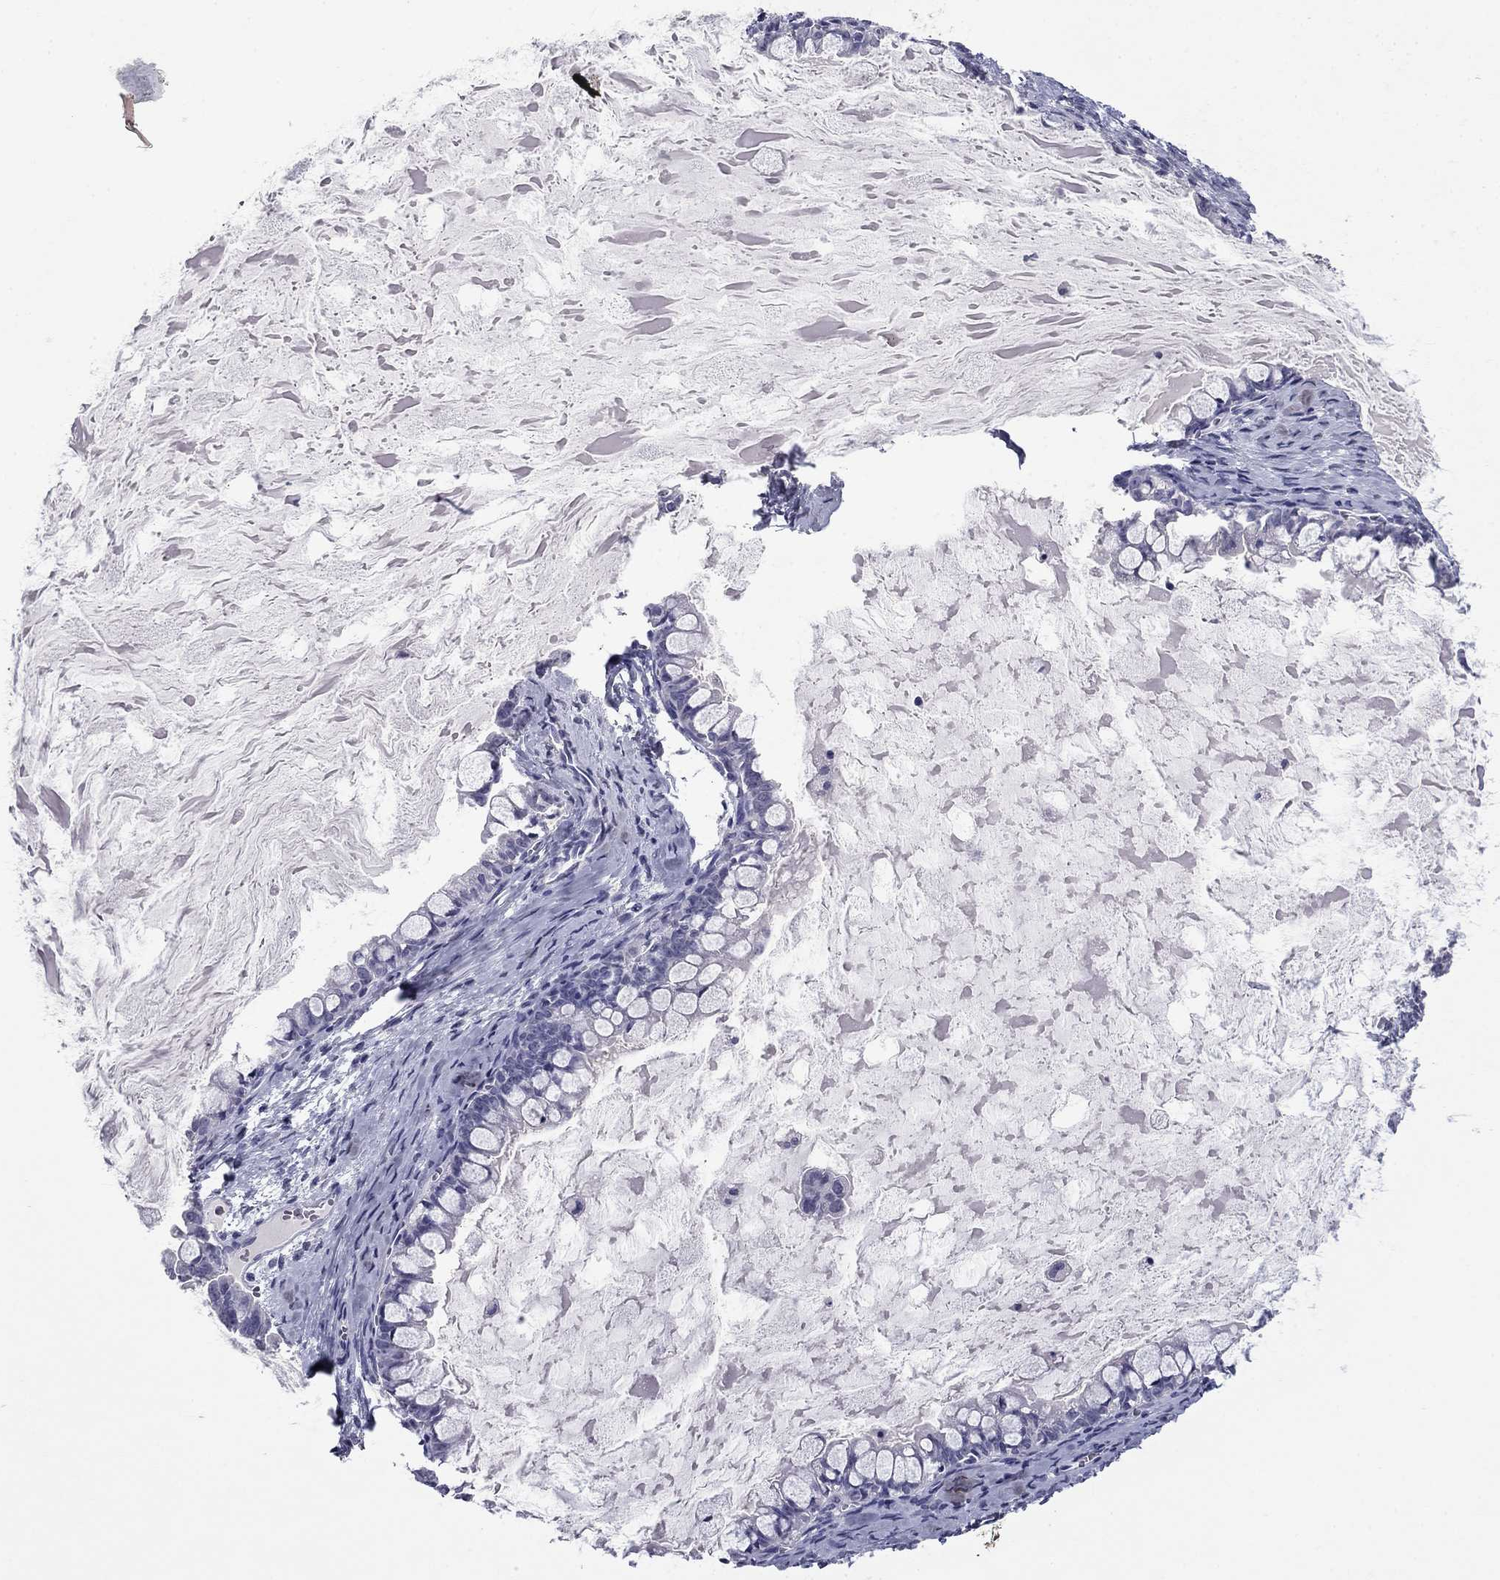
{"staining": {"intensity": "negative", "quantity": "none", "location": "none"}, "tissue": "ovarian cancer", "cell_type": "Tumor cells", "image_type": "cancer", "snomed": [{"axis": "morphology", "description": "Cystadenocarcinoma, mucinous, NOS"}, {"axis": "topography", "description": "Ovary"}], "caption": "There is no significant expression in tumor cells of ovarian cancer. The staining was performed using DAB (3,3'-diaminobenzidine) to visualize the protein expression in brown, while the nuclei were stained in blue with hematoxylin (Magnification: 20x).", "gene": "HAO1", "patient": {"sex": "female", "age": 63}}